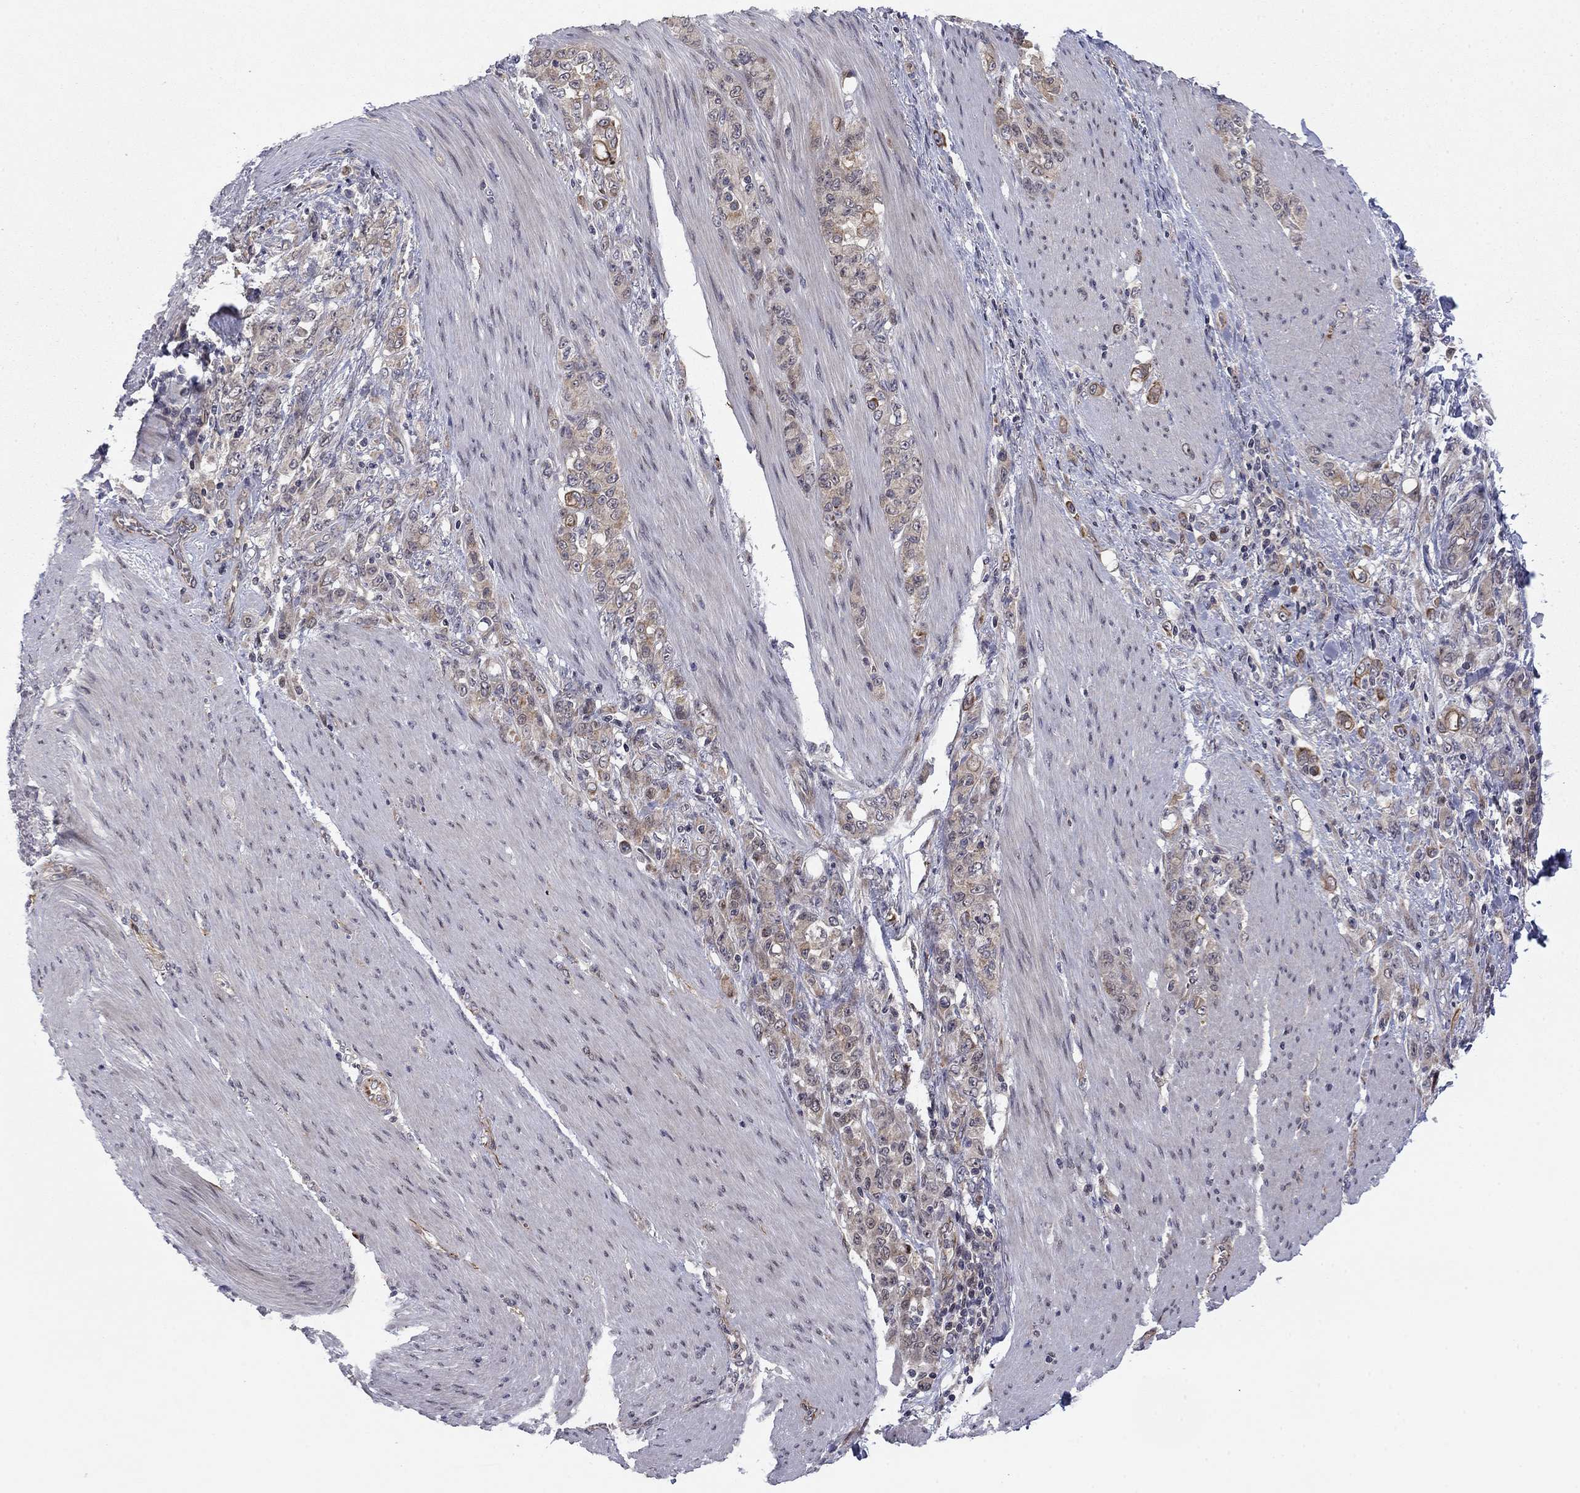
{"staining": {"intensity": "moderate", "quantity": "<25%", "location": "cytoplasmic/membranous"}, "tissue": "stomach cancer", "cell_type": "Tumor cells", "image_type": "cancer", "snomed": [{"axis": "morphology", "description": "Adenocarcinoma, NOS"}, {"axis": "topography", "description": "Stomach"}], "caption": "The histopathology image demonstrates a brown stain indicating the presence of a protein in the cytoplasmic/membranous of tumor cells in adenocarcinoma (stomach).", "gene": "BCL11A", "patient": {"sex": "female", "age": 79}}